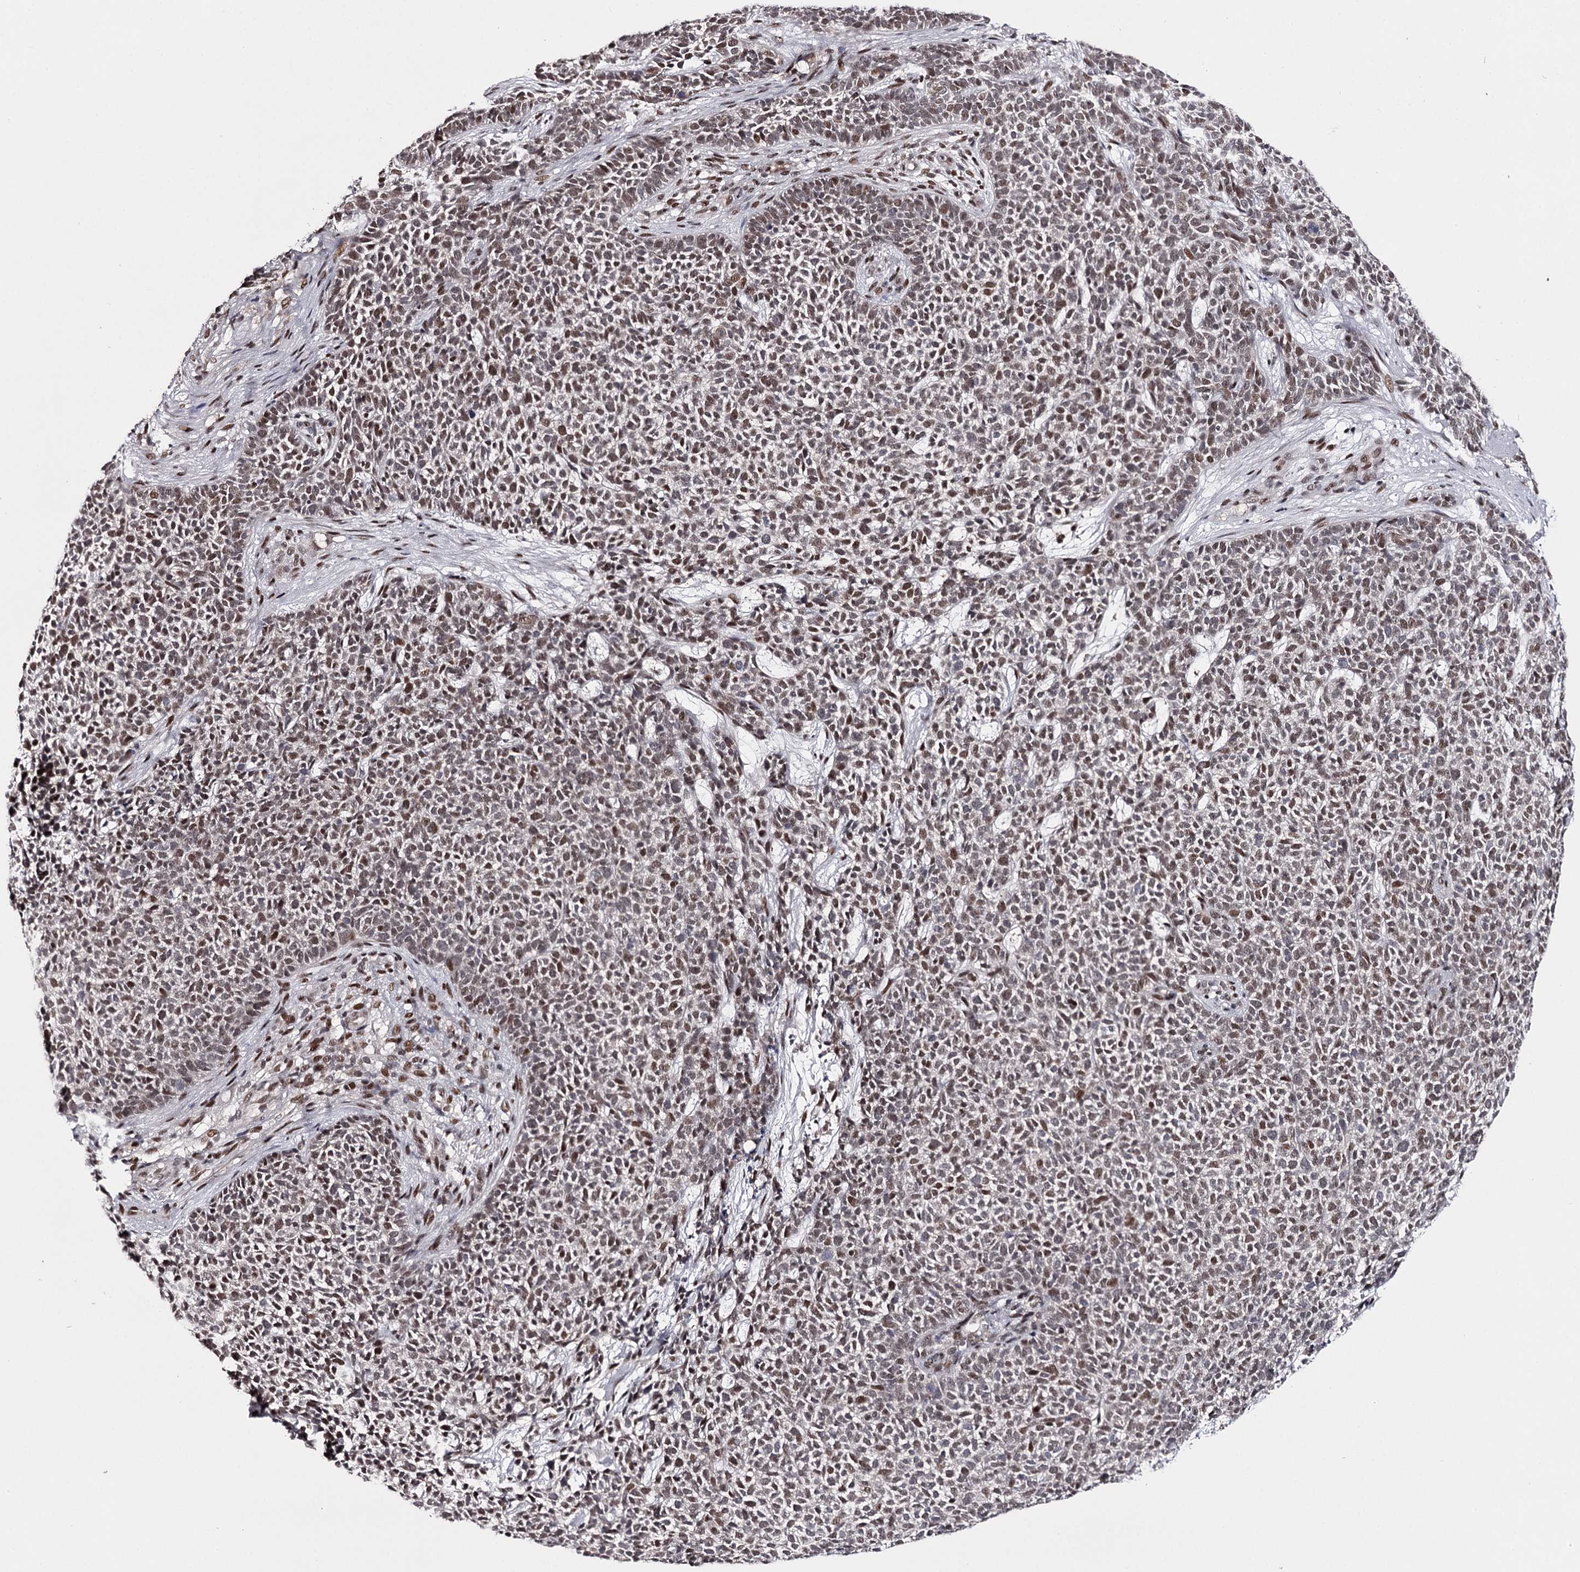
{"staining": {"intensity": "weak", "quantity": "25%-75%", "location": "nuclear"}, "tissue": "skin cancer", "cell_type": "Tumor cells", "image_type": "cancer", "snomed": [{"axis": "morphology", "description": "Basal cell carcinoma"}, {"axis": "topography", "description": "Skin"}], "caption": "DAB immunohistochemical staining of human basal cell carcinoma (skin) demonstrates weak nuclear protein staining in about 25%-75% of tumor cells.", "gene": "TTC33", "patient": {"sex": "female", "age": 84}}